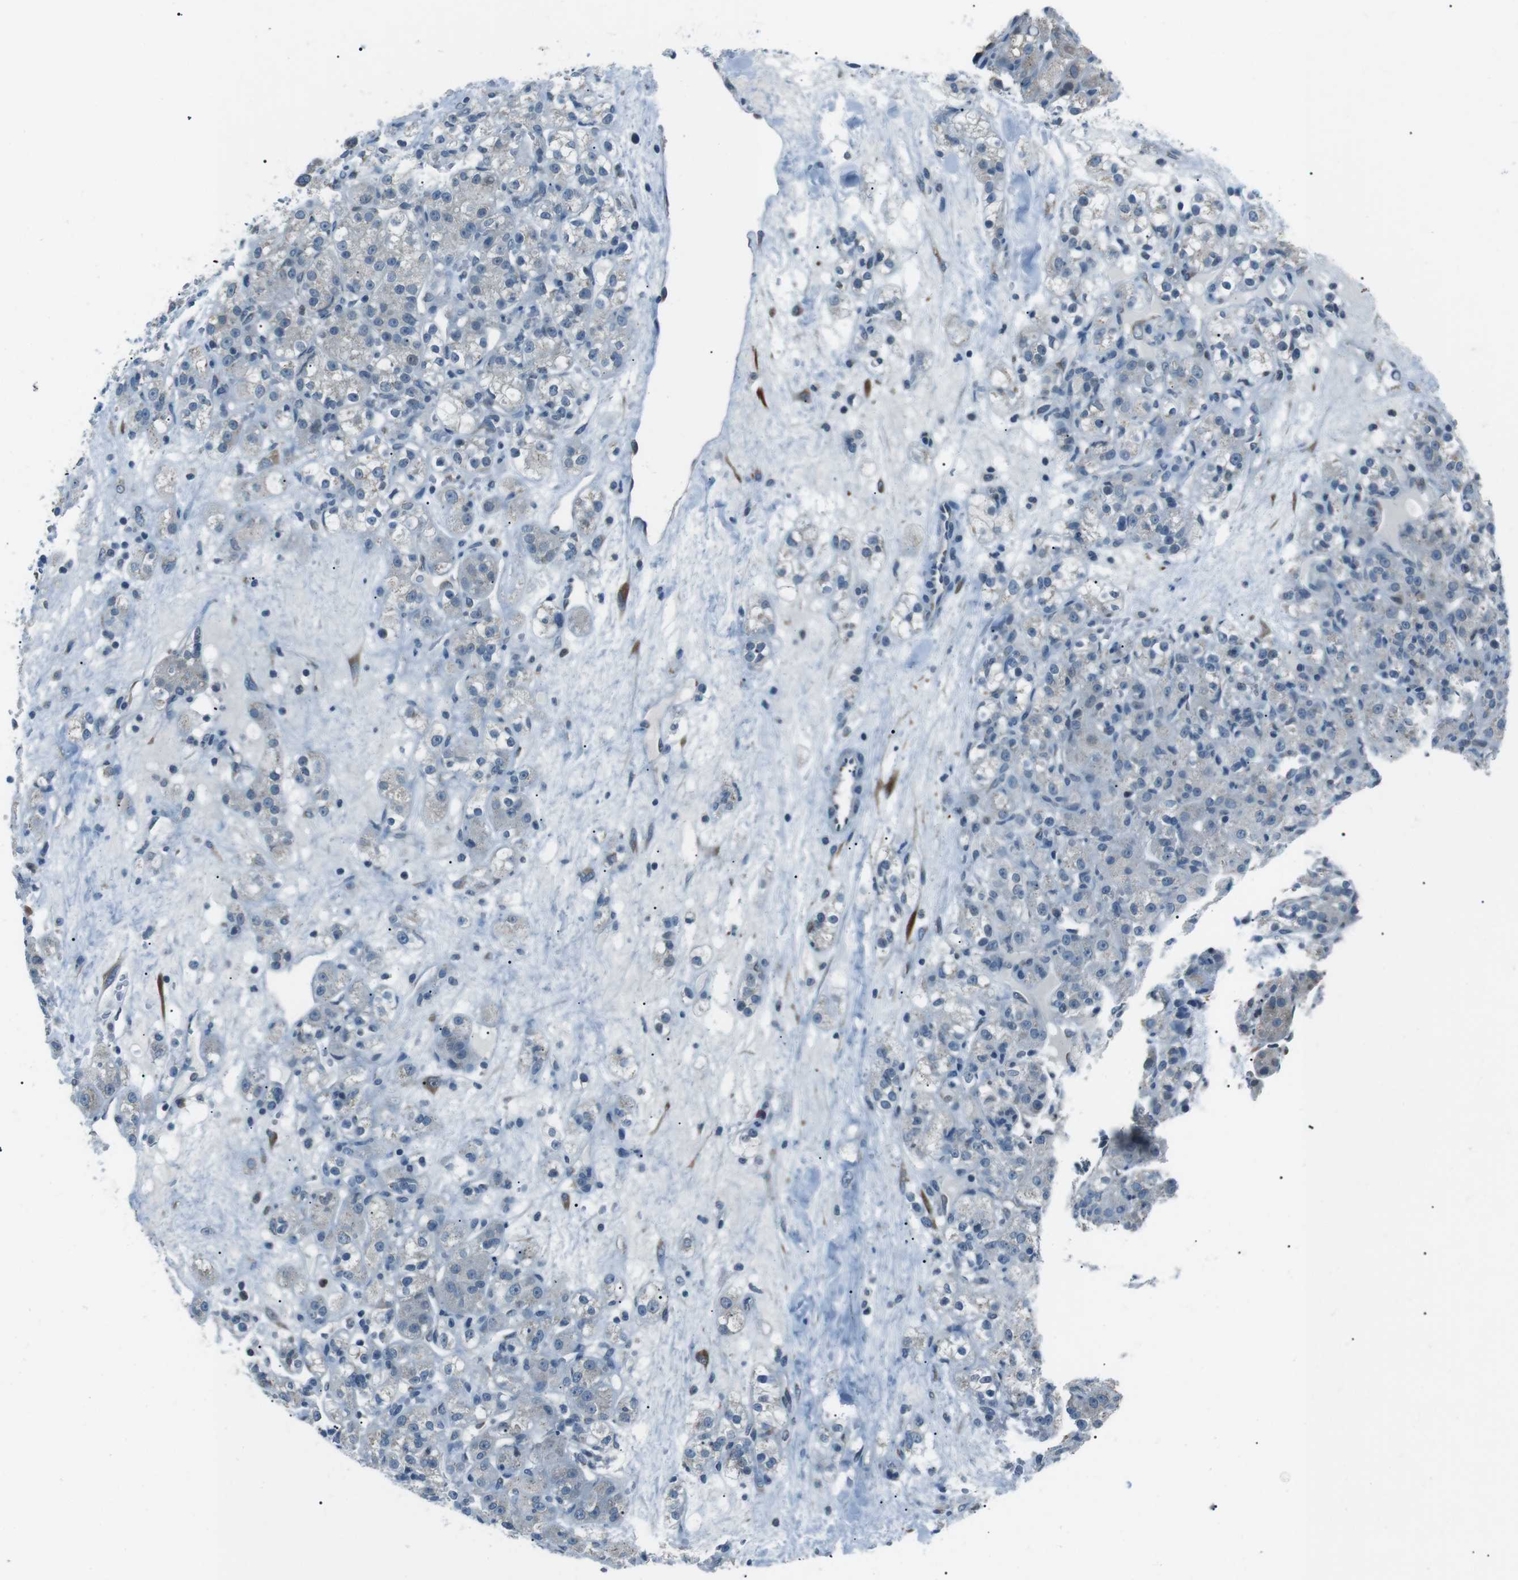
{"staining": {"intensity": "weak", "quantity": "<25%", "location": "cytoplasmic/membranous"}, "tissue": "renal cancer", "cell_type": "Tumor cells", "image_type": "cancer", "snomed": [{"axis": "morphology", "description": "Normal tissue, NOS"}, {"axis": "morphology", "description": "Adenocarcinoma, NOS"}, {"axis": "topography", "description": "Kidney"}], "caption": "This is an immunohistochemistry photomicrograph of renal adenocarcinoma. There is no staining in tumor cells.", "gene": "SERPINB2", "patient": {"sex": "male", "age": 61}}